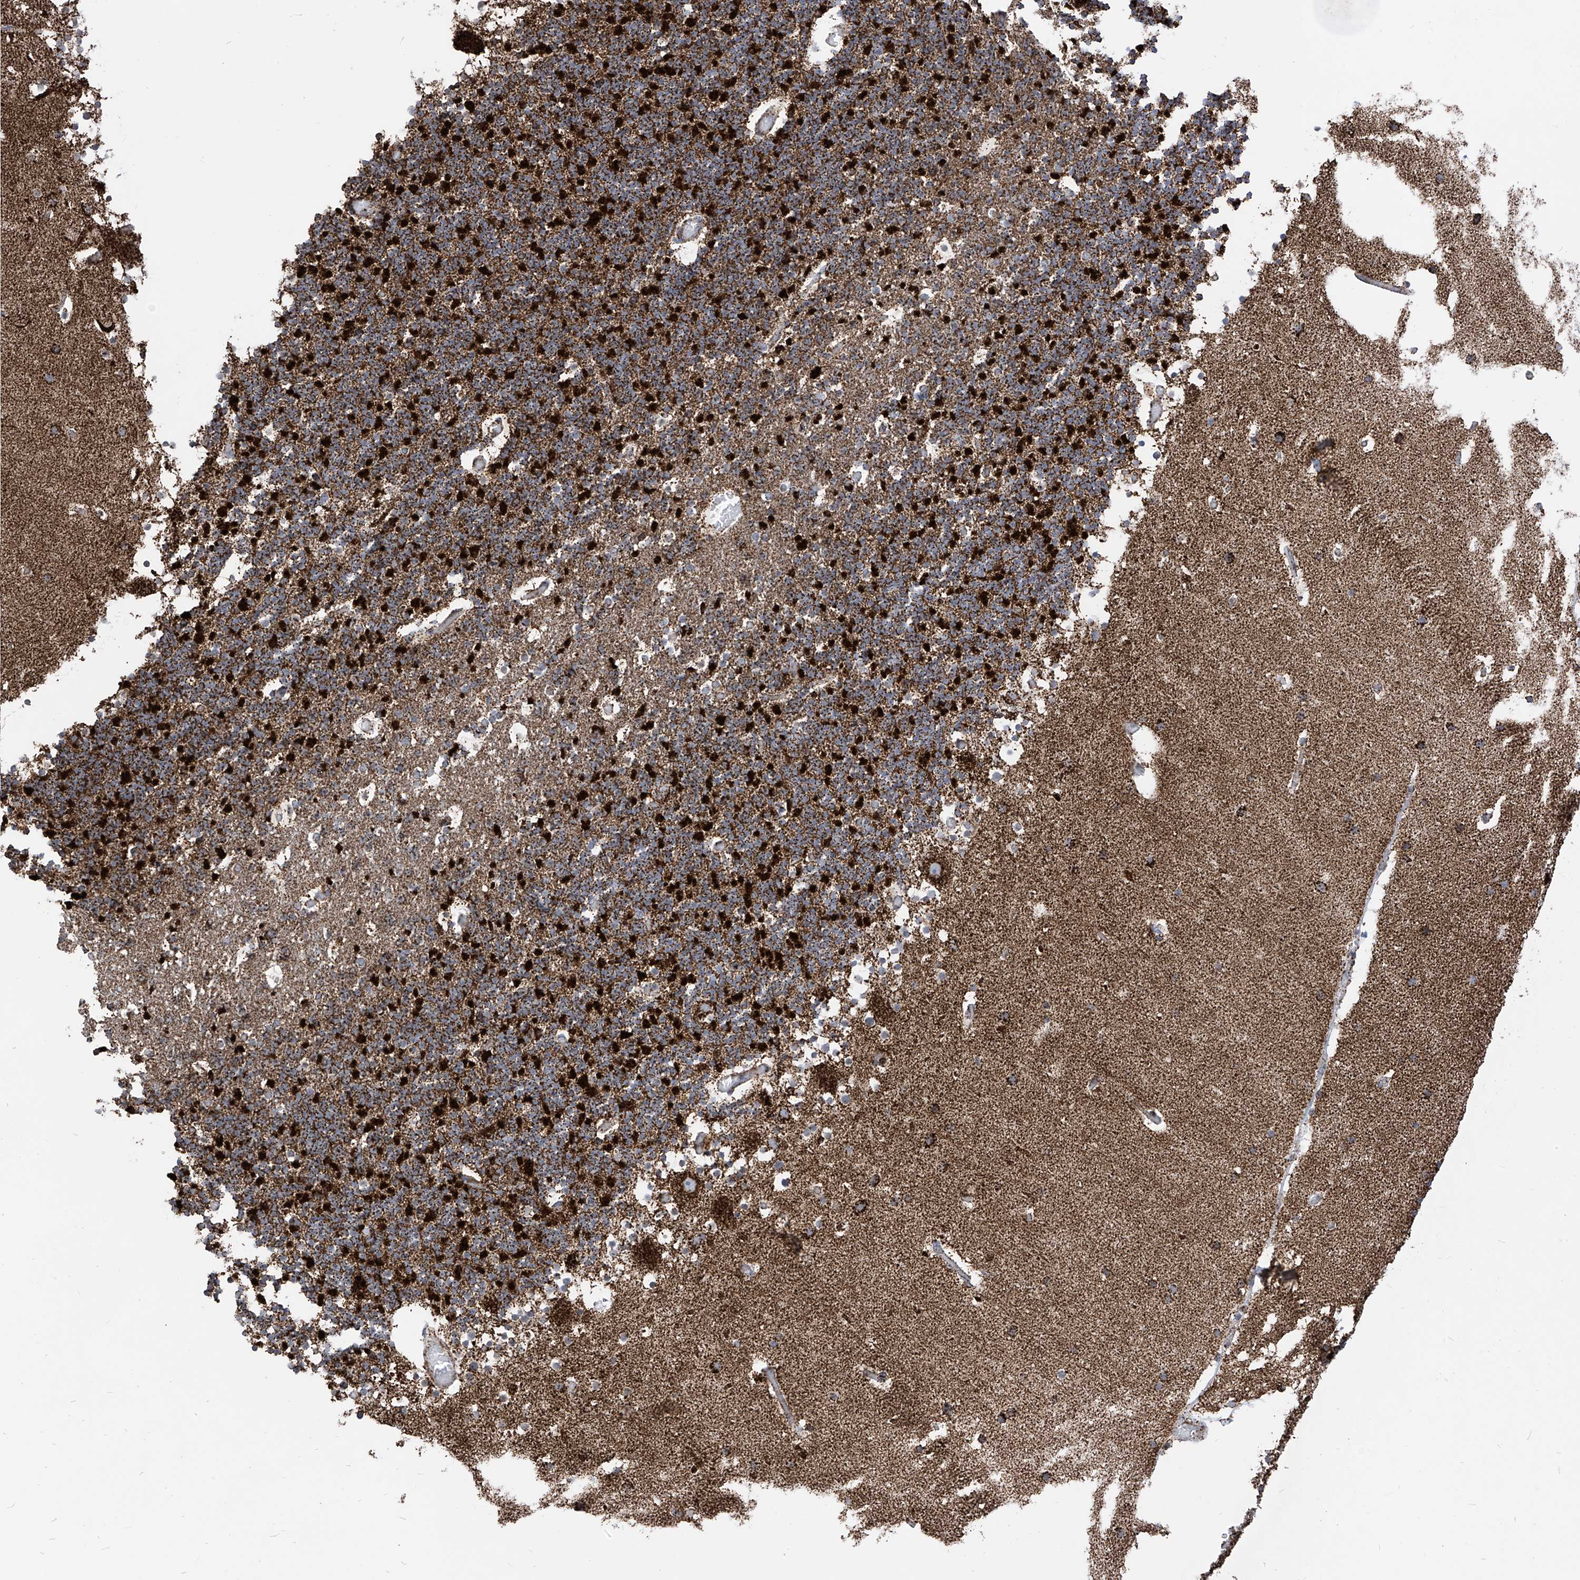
{"staining": {"intensity": "strong", "quantity": "25%-75%", "location": "cytoplasmic/membranous"}, "tissue": "cerebellum", "cell_type": "Cells in granular layer", "image_type": "normal", "snomed": [{"axis": "morphology", "description": "Normal tissue, NOS"}, {"axis": "topography", "description": "Cerebellum"}], "caption": "Cerebellum stained for a protein (brown) exhibits strong cytoplasmic/membranous positive positivity in about 25%-75% of cells in granular layer.", "gene": "COX5B", "patient": {"sex": "male", "age": 57}}